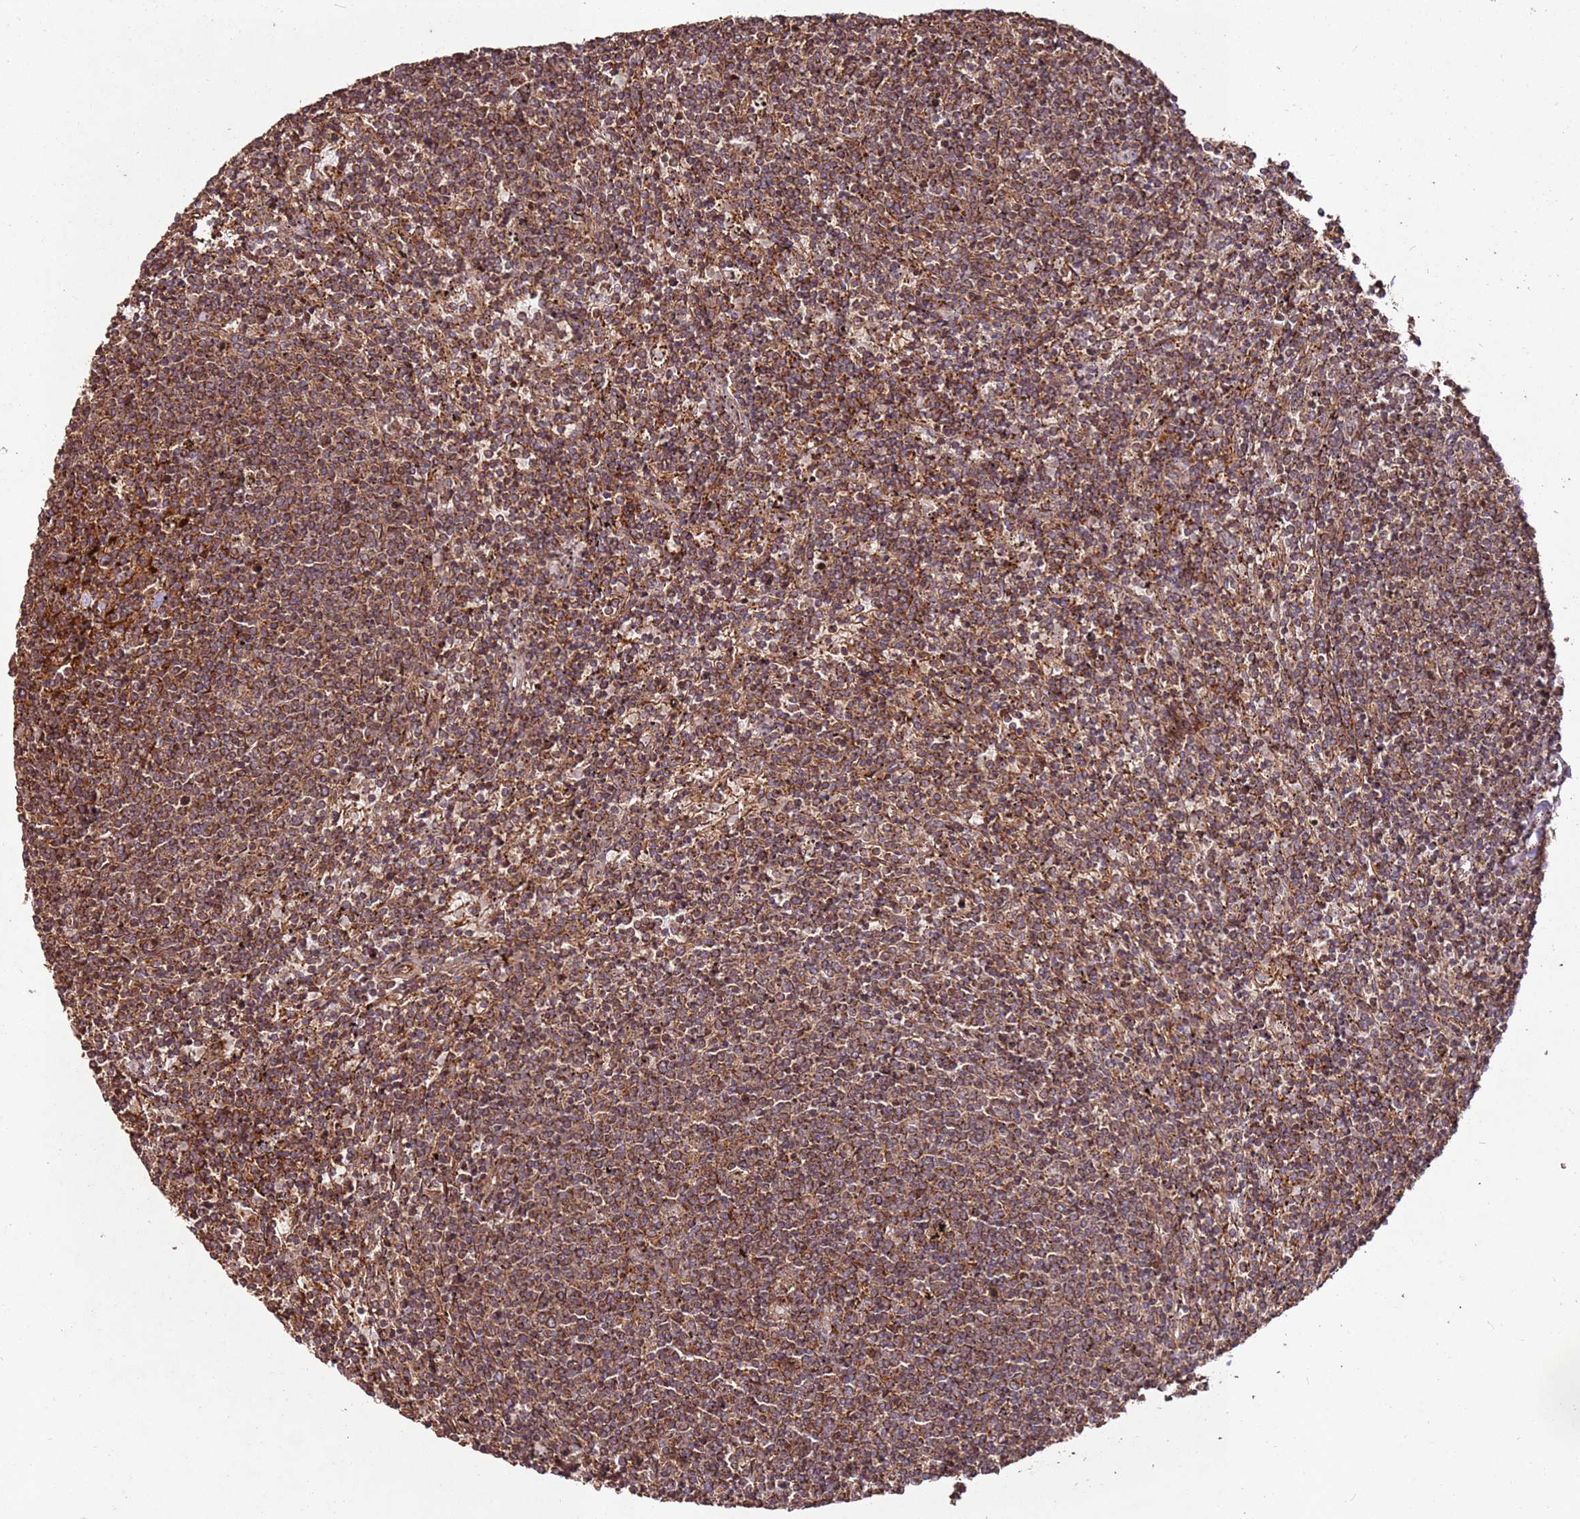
{"staining": {"intensity": "moderate", "quantity": ">75%", "location": "cytoplasmic/membranous"}, "tissue": "lymphoma", "cell_type": "Tumor cells", "image_type": "cancer", "snomed": [{"axis": "morphology", "description": "Malignant lymphoma, non-Hodgkin's type, Low grade"}, {"axis": "topography", "description": "Spleen"}], "caption": "High-magnification brightfield microscopy of lymphoma stained with DAB (brown) and counterstained with hematoxylin (blue). tumor cells exhibit moderate cytoplasmic/membranous positivity is appreciated in approximately>75% of cells. (brown staining indicates protein expression, while blue staining denotes nuclei).", "gene": "FAM186A", "patient": {"sex": "female", "age": 50}}